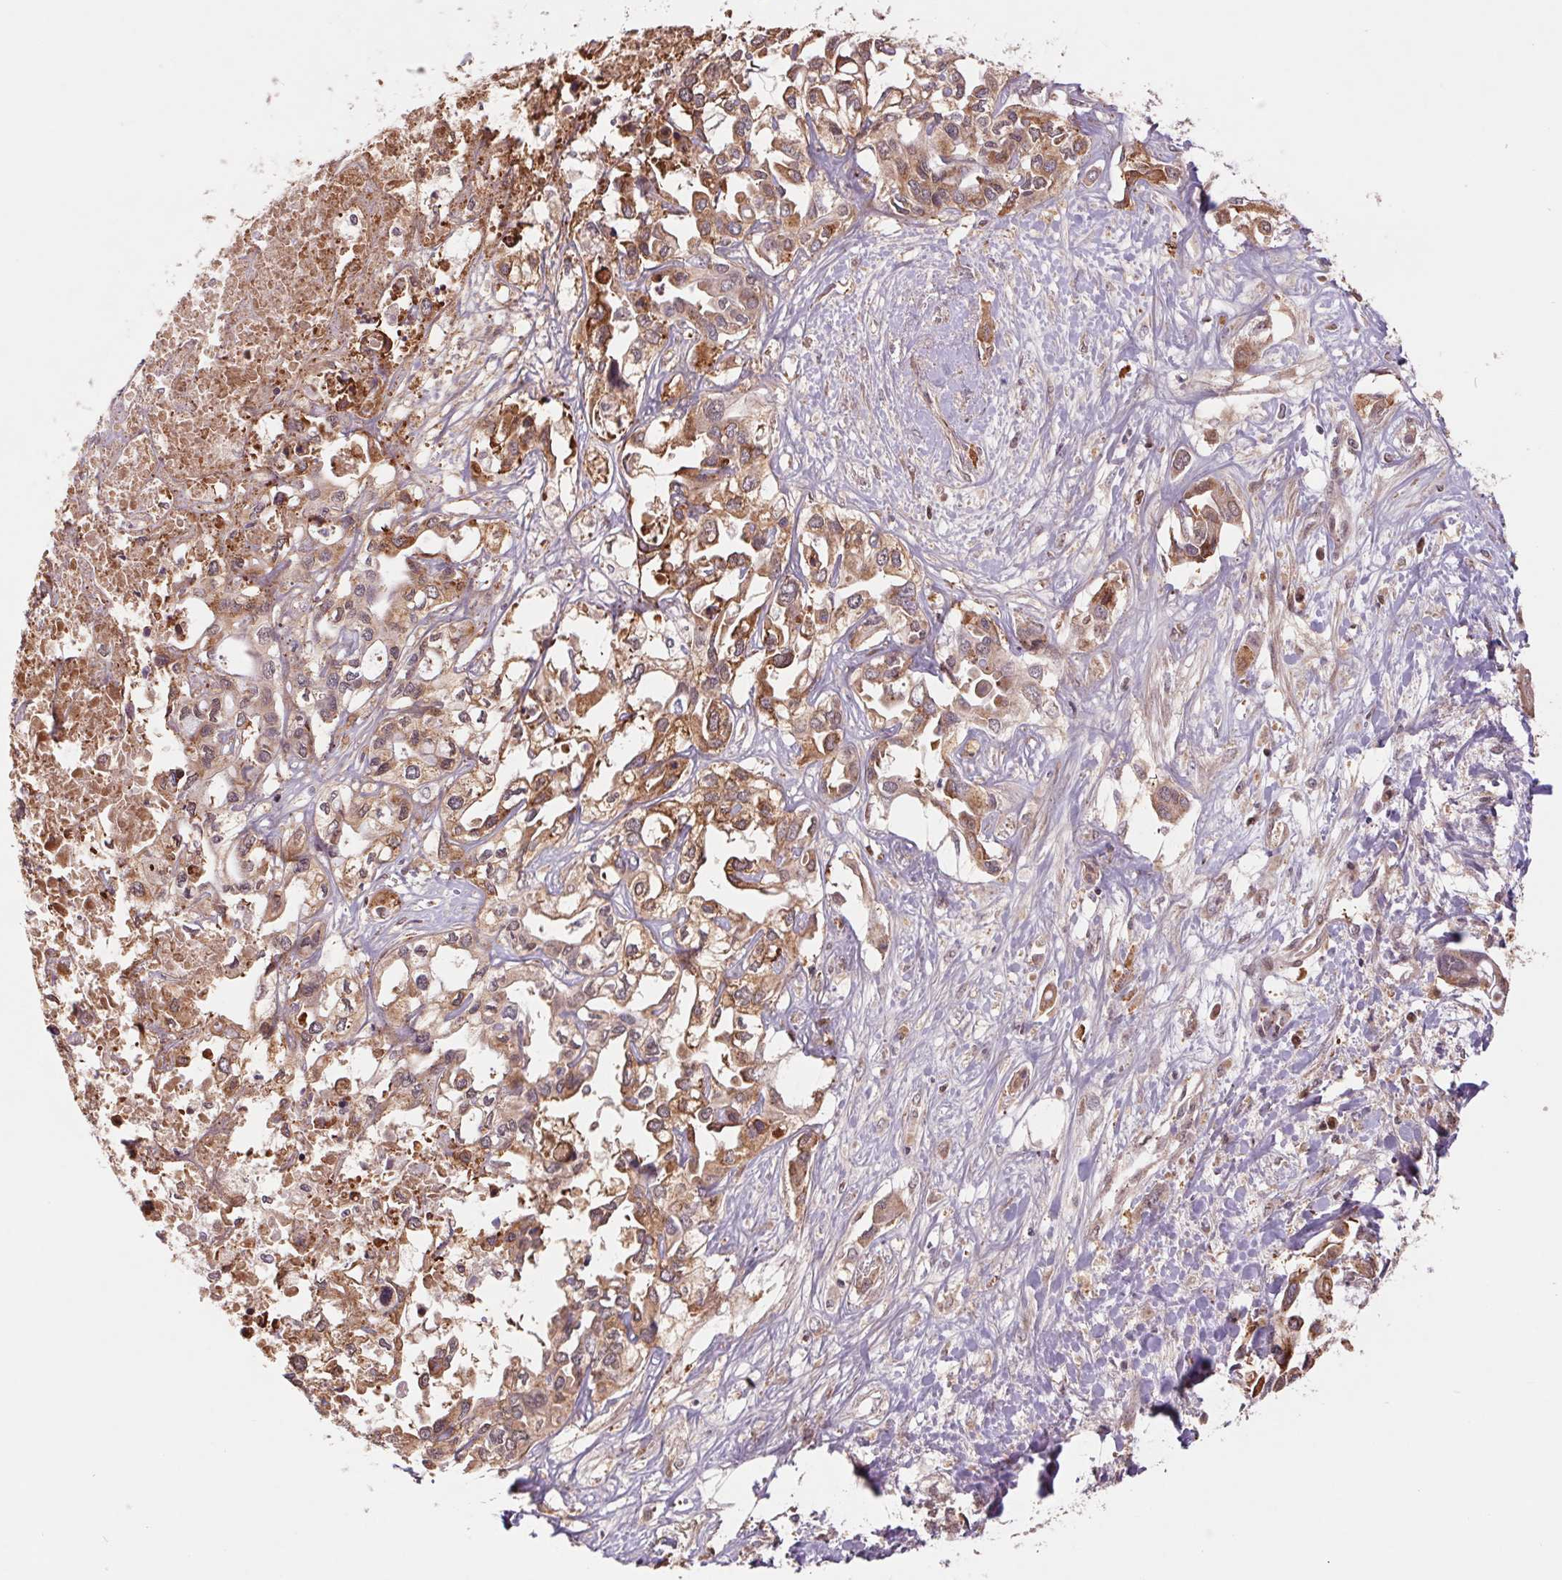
{"staining": {"intensity": "moderate", "quantity": ">75%", "location": "cytoplasmic/membranous"}, "tissue": "liver cancer", "cell_type": "Tumor cells", "image_type": "cancer", "snomed": [{"axis": "morphology", "description": "Cholangiocarcinoma"}, {"axis": "topography", "description": "Liver"}], "caption": "Immunohistochemistry (IHC) of human cholangiocarcinoma (liver) reveals medium levels of moderate cytoplasmic/membranous expression in approximately >75% of tumor cells.", "gene": "RRM1", "patient": {"sex": "female", "age": 64}}